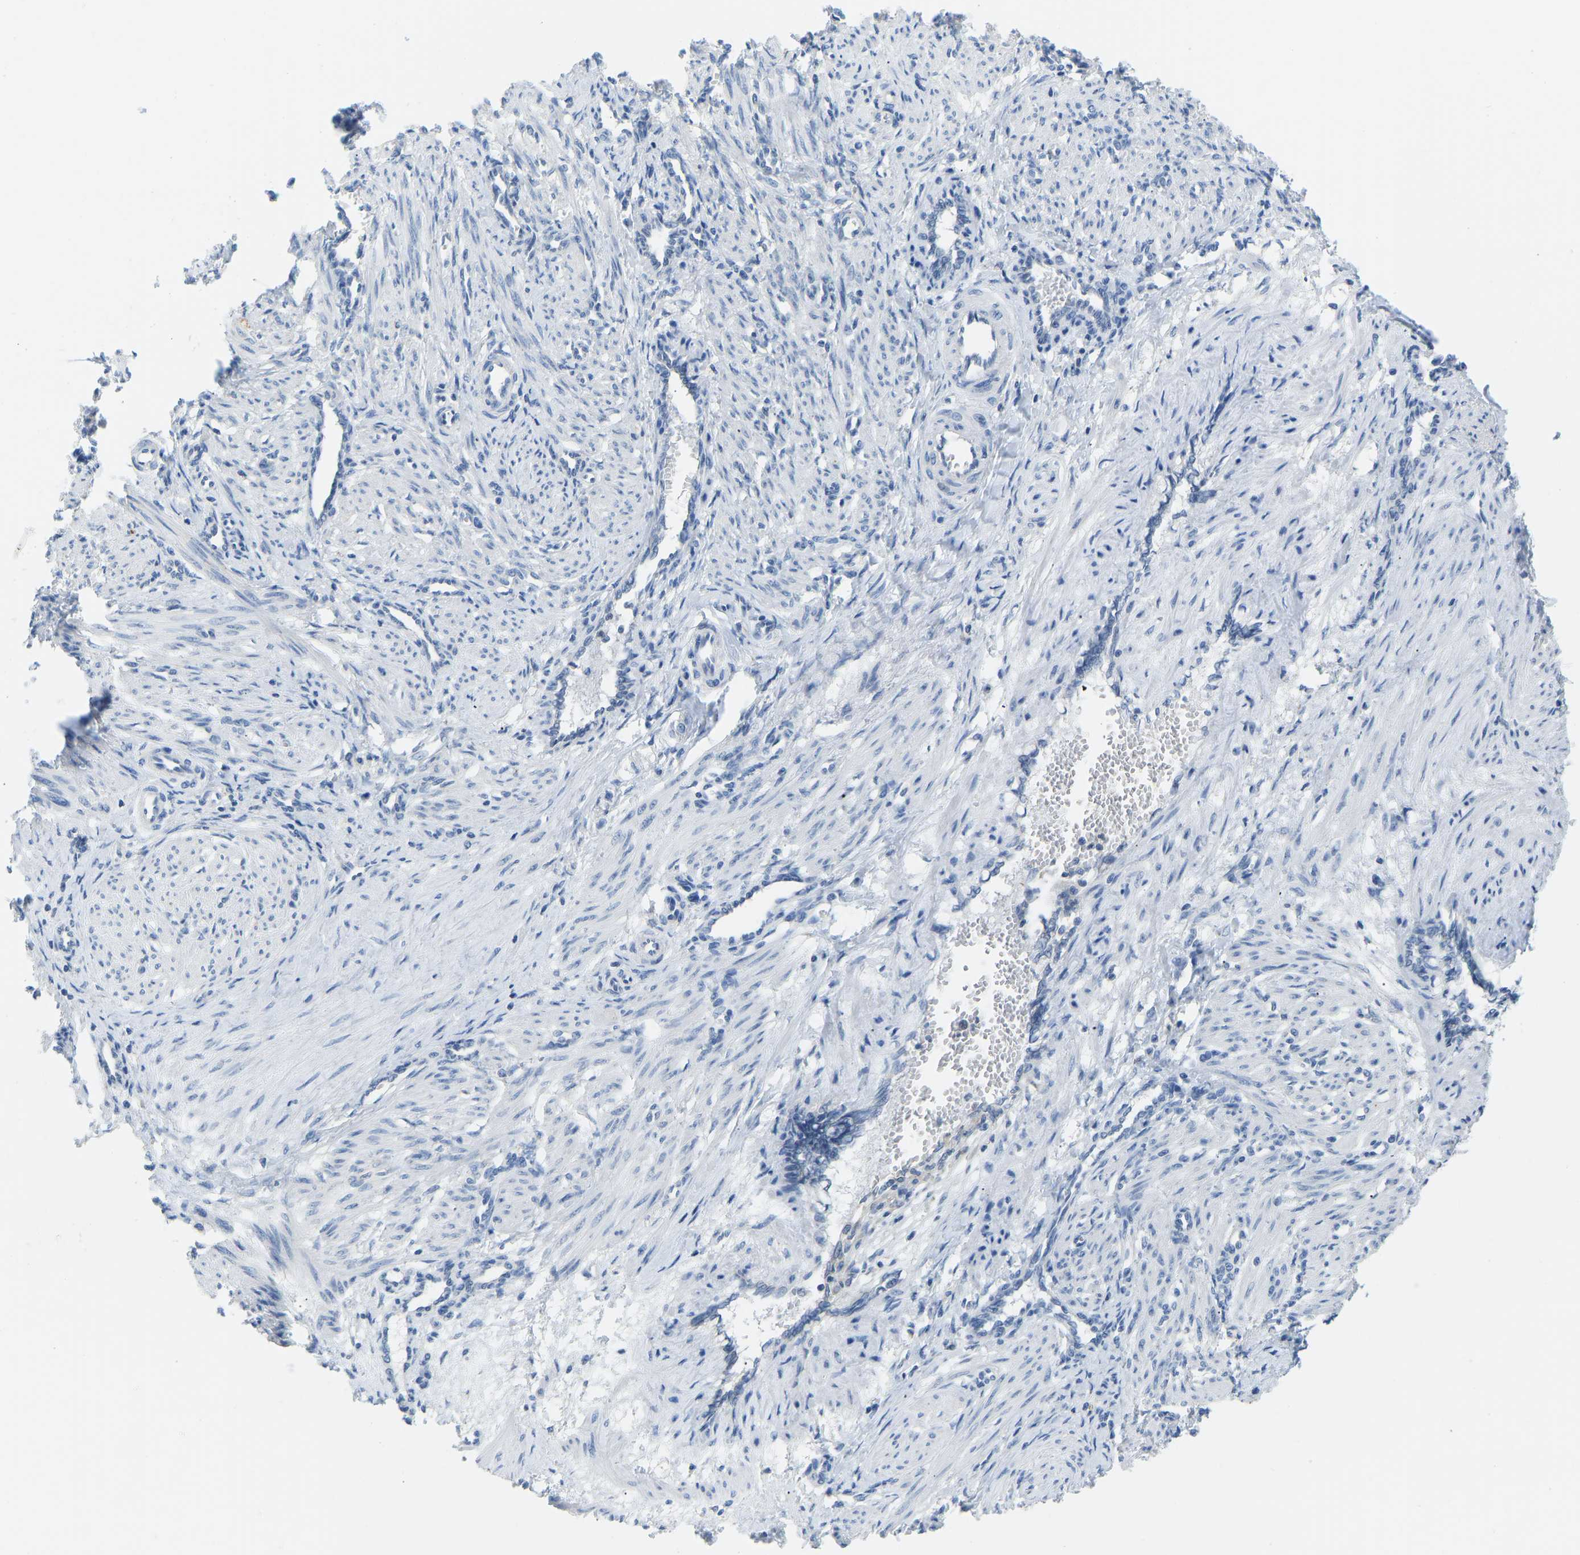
{"staining": {"intensity": "negative", "quantity": "none", "location": "none"}, "tissue": "smooth muscle", "cell_type": "Smooth muscle cells", "image_type": "normal", "snomed": [{"axis": "morphology", "description": "Normal tissue, NOS"}, {"axis": "topography", "description": "Endometrium"}], "caption": "The histopathology image displays no significant staining in smooth muscle cells of smooth muscle. The staining is performed using DAB brown chromogen with nuclei counter-stained in using hematoxylin.", "gene": "VRK1", "patient": {"sex": "female", "age": 33}}